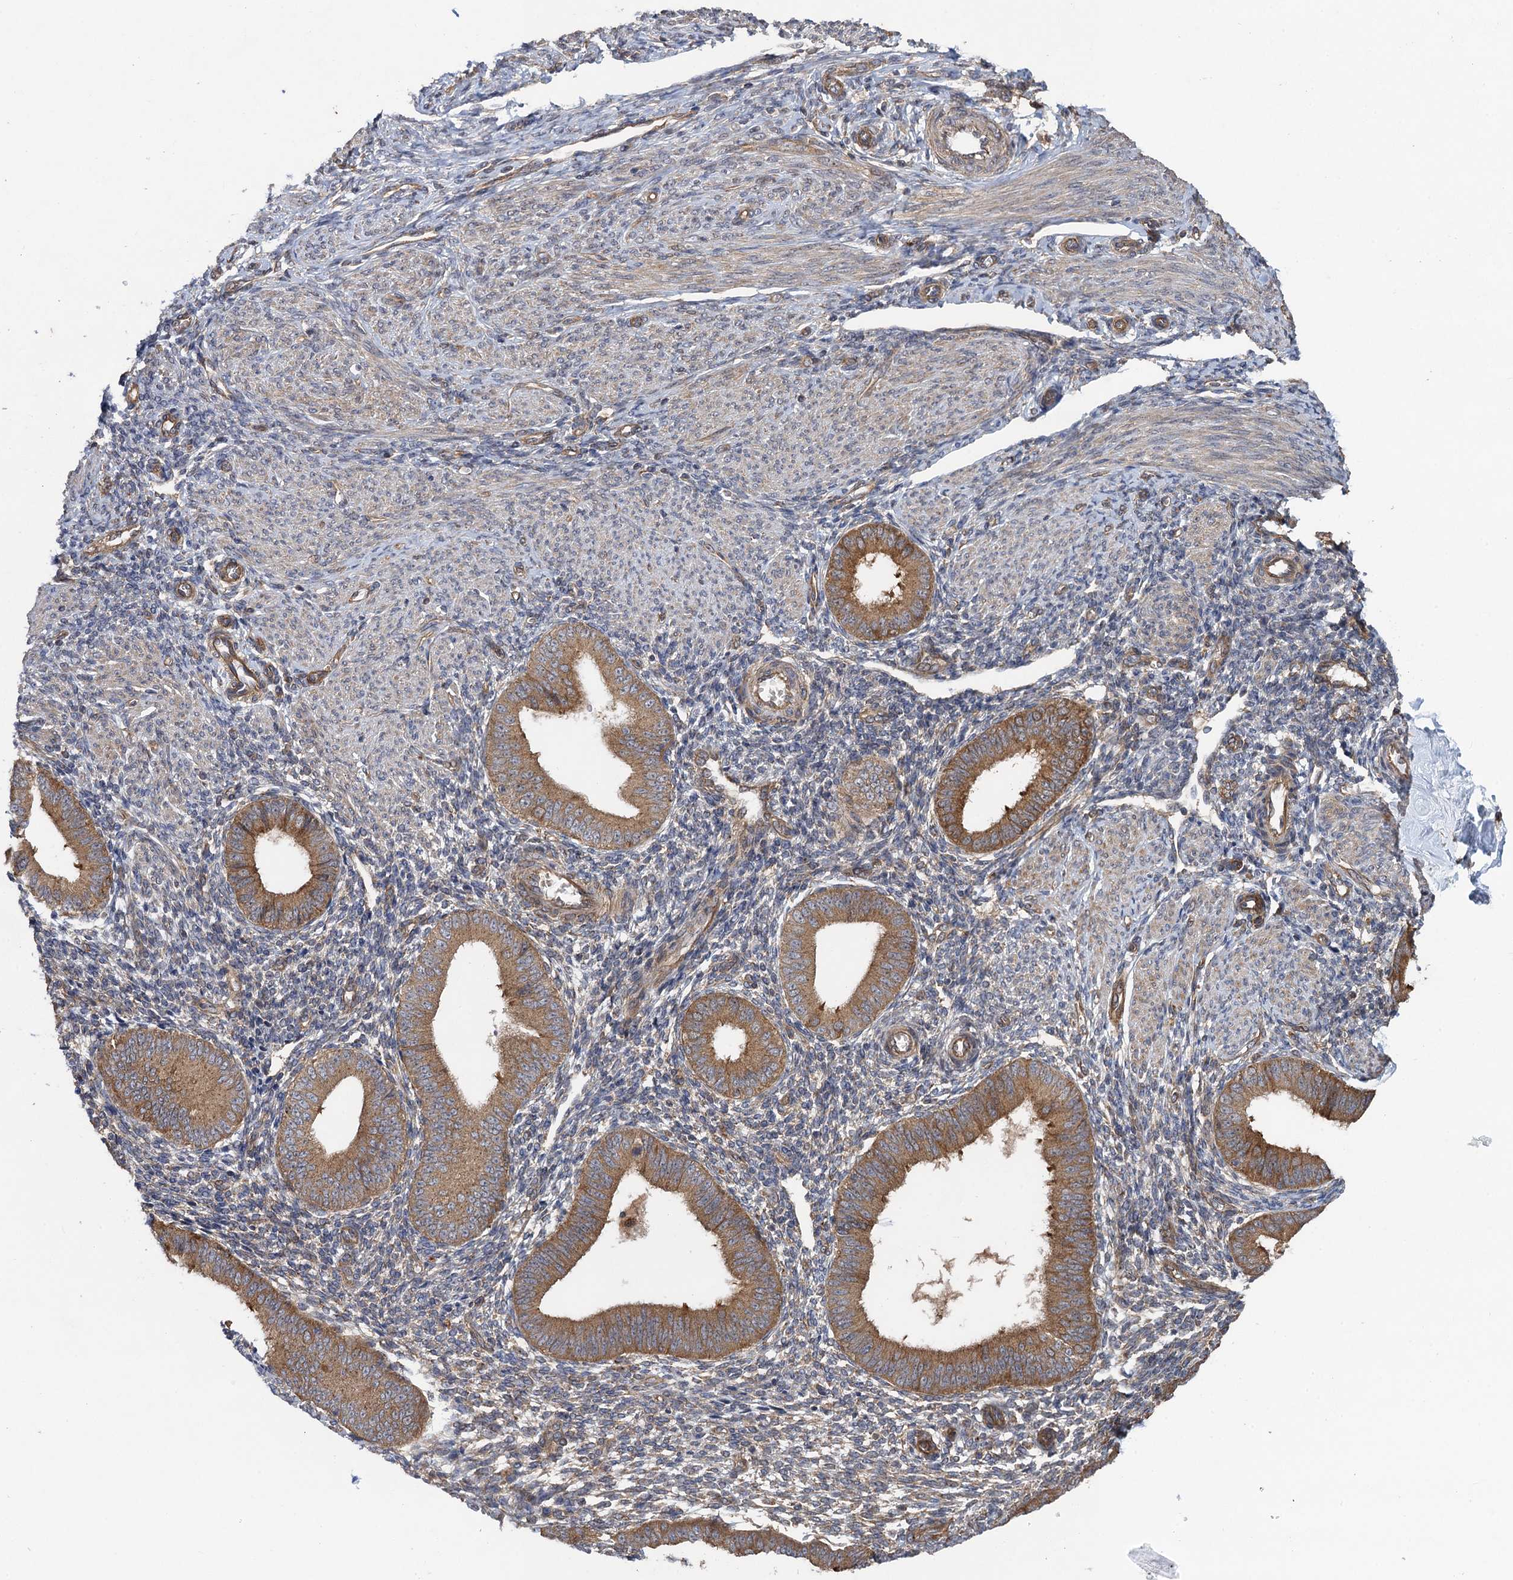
{"staining": {"intensity": "moderate", "quantity": "<25%", "location": "cytoplasmic/membranous"}, "tissue": "endometrium", "cell_type": "Cells in endometrial stroma", "image_type": "normal", "snomed": [{"axis": "morphology", "description": "Normal tissue, NOS"}, {"axis": "topography", "description": "Uterus"}, {"axis": "topography", "description": "Endometrium"}], "caption": "The histopathology image exhibits a brown stain indicating the presence of a protein in the cytoplasmic/membranous of cells in endometrial stroma in endometrium.", "gene": "HAUS1", "patient": {"sex": "female", "age": 48}}